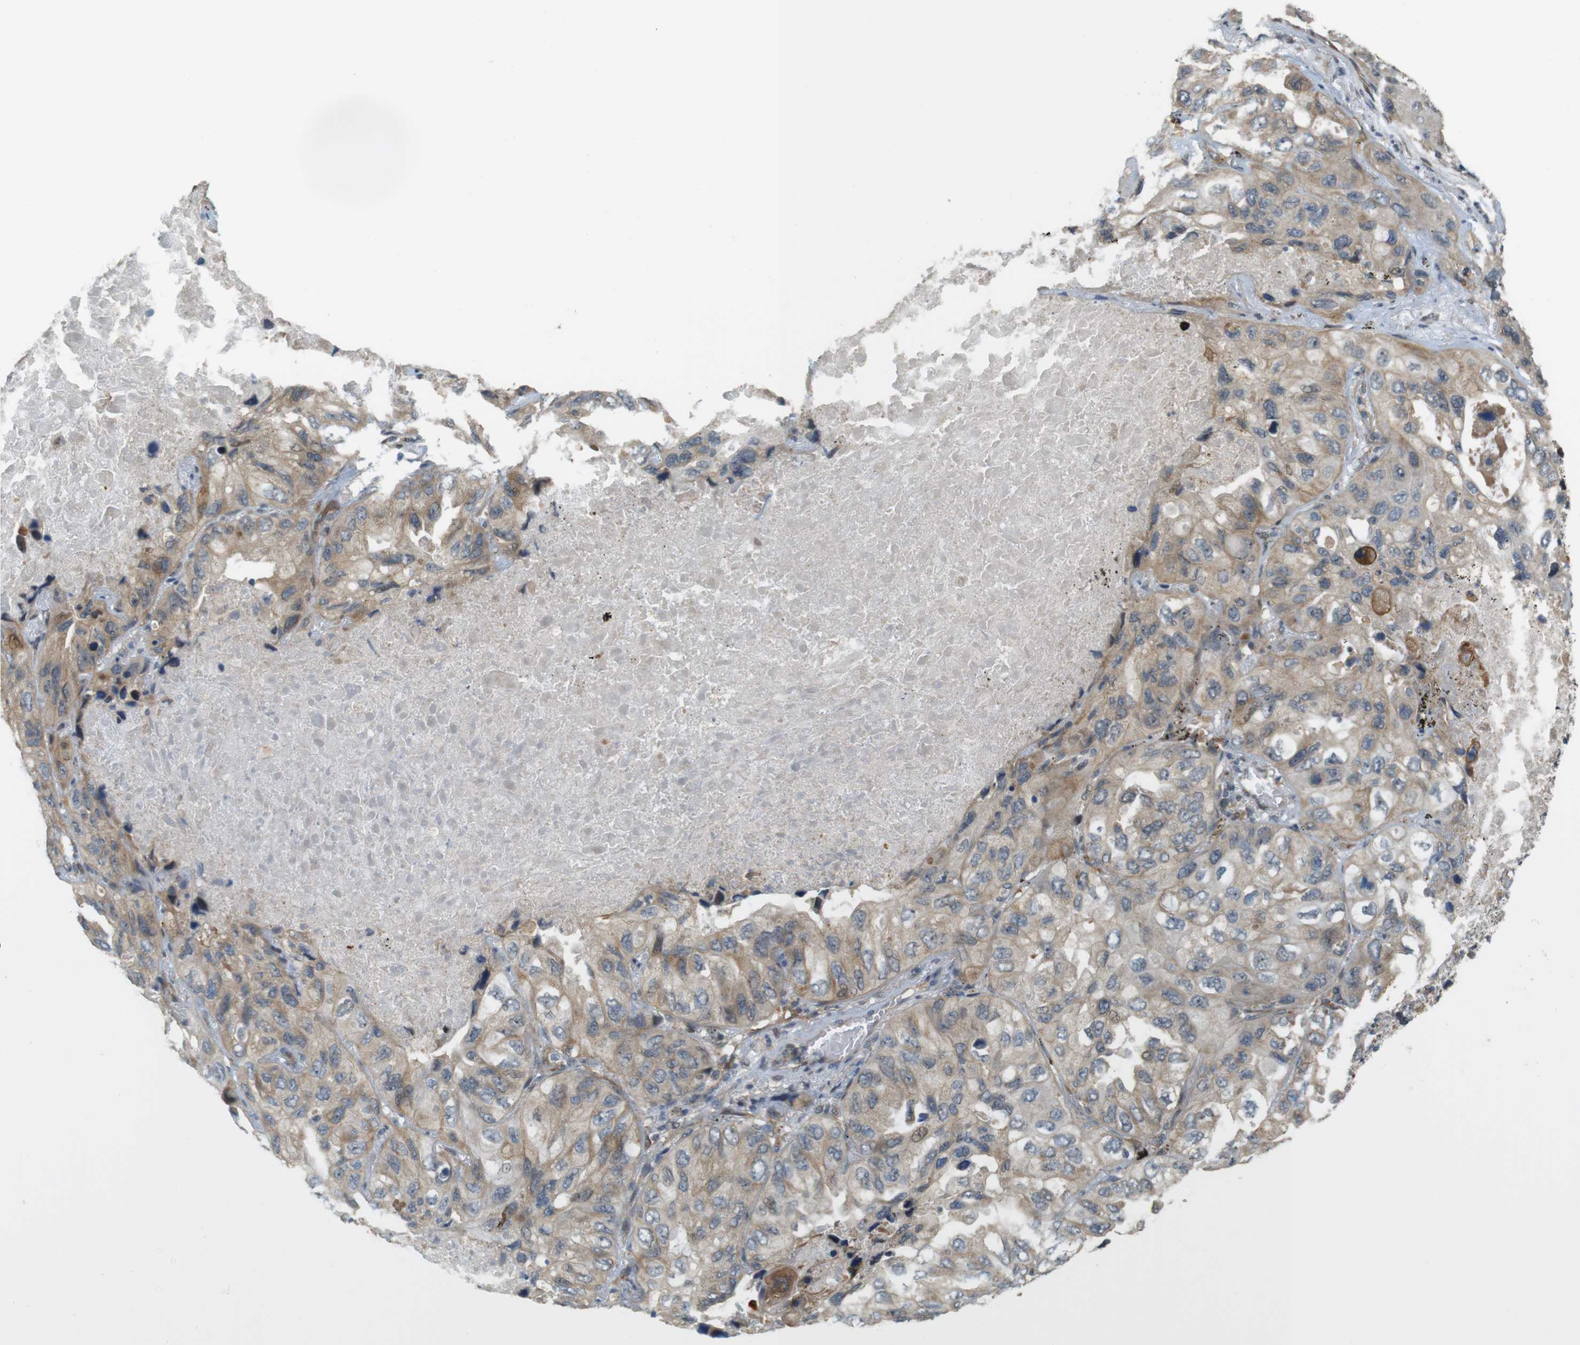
{"staining": {"intensity": "weak", "quantity": "<25%", "location": "cytoplasmic/membranous"}, "tissue": "lung cancer", "cell_type": "Tumor cells", "image_type": "cancer", "snomed": [{"axis": "morphology", "description": "Squamous cell carcinoma, NOS"}, {"axis": "topography", "description": "Lung"}], "caption": "Image shows no protein expression in tumor cells of lung squamous cell carcinoma tissue.", "gene": "TSPAN9", "patient": {"sex": "female", "age": 73}}